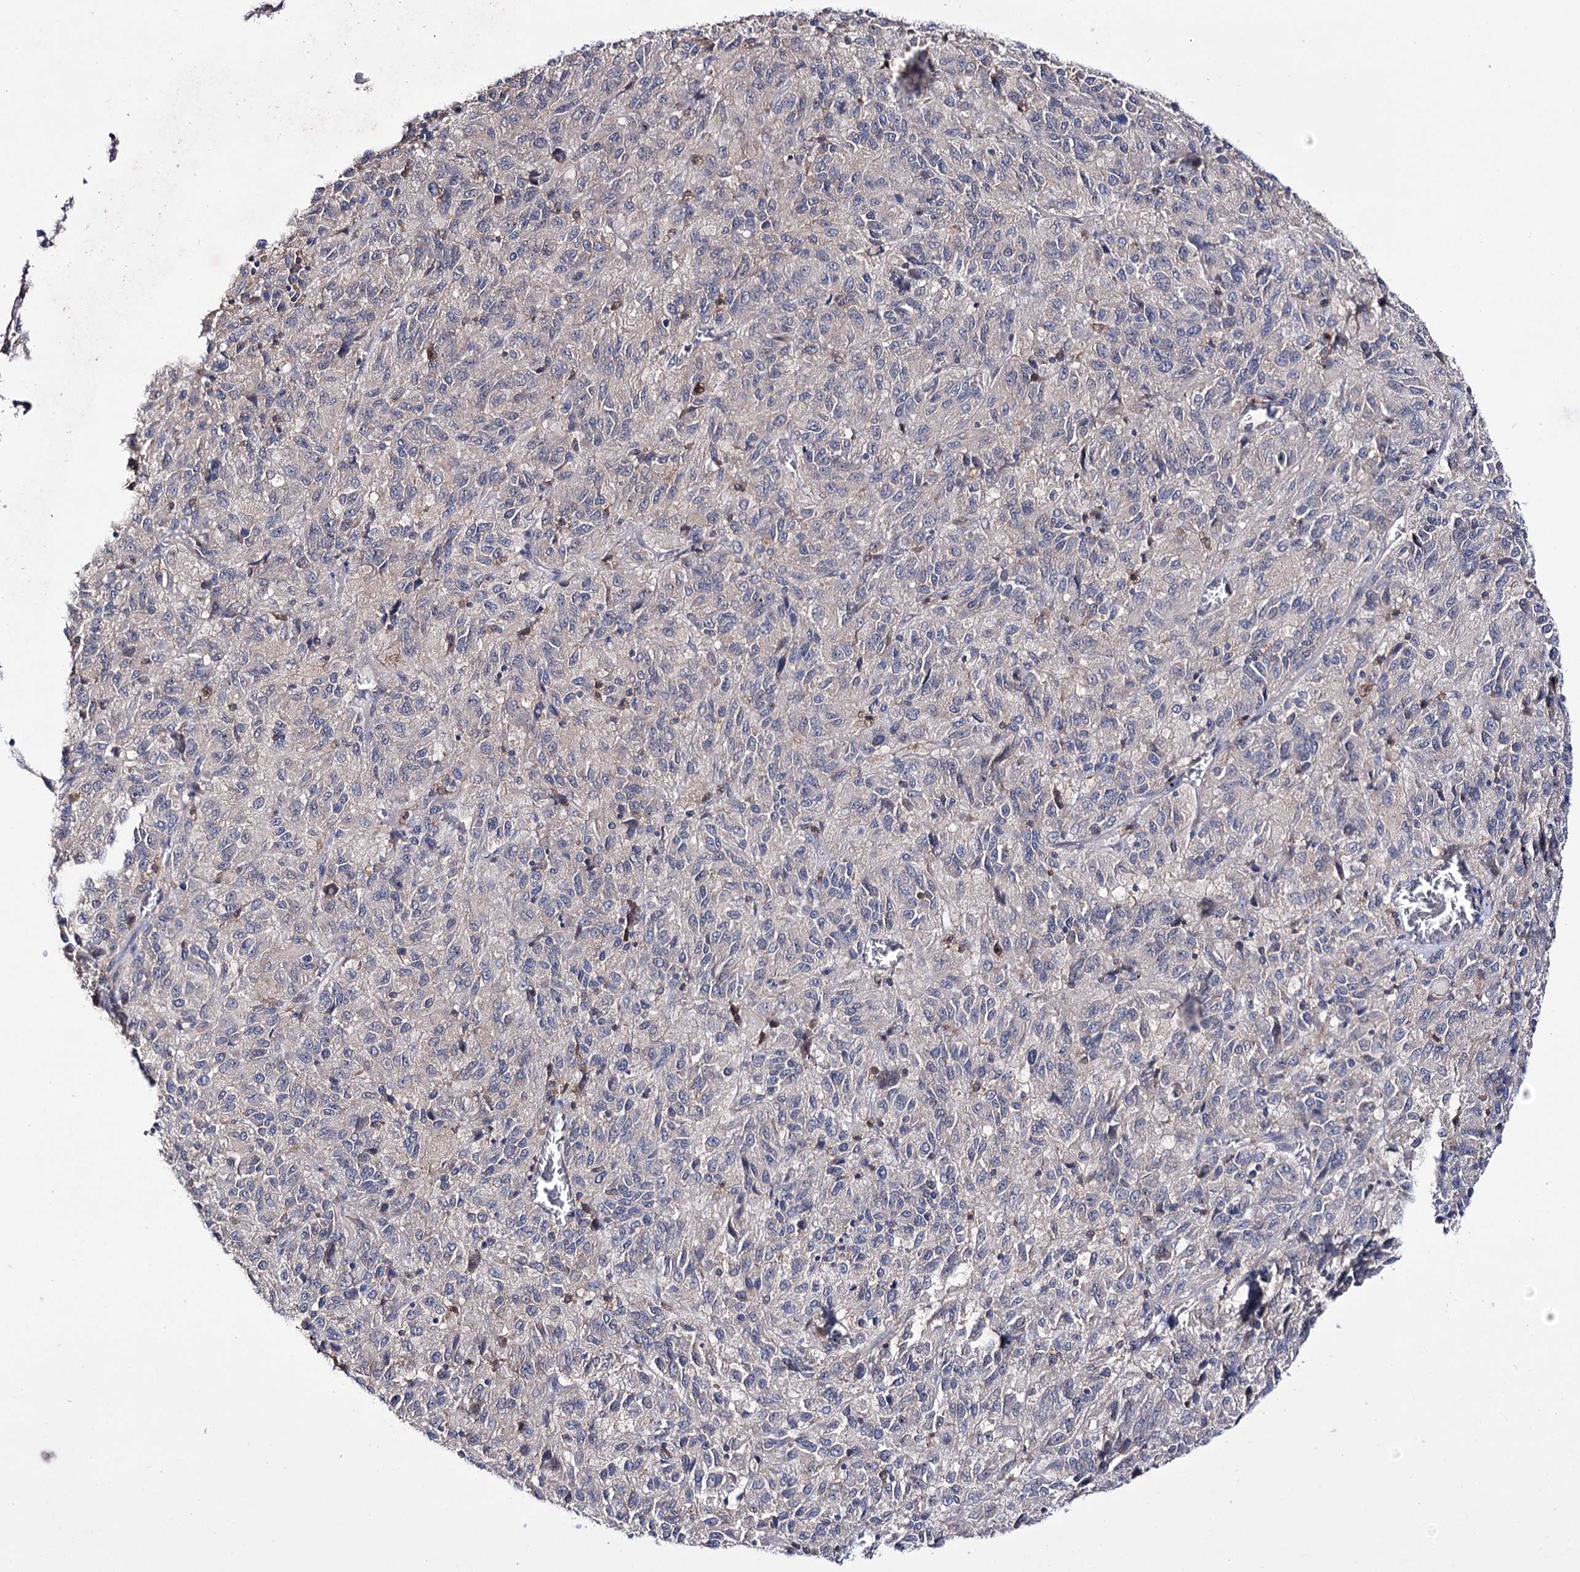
{"staining": {"intensity": "negative", "quantity": "none", "location": "none"}, "tissue": "melanoma", "cell_type": "Tumor cells", "image_type": "cancer", "snomed": [{"axis": "morphology", "description": "Malignant melanoma, Metastatic site"}, {"axis": "topography", "description": "Lung"}], "caption": "This is an immunohistochemistry photomicrograph of human malignant melanoma (metastatic site). There is no staining in tumor cells.", "gene": "PTER", "patient": {"sex": "male", "age": 64}}